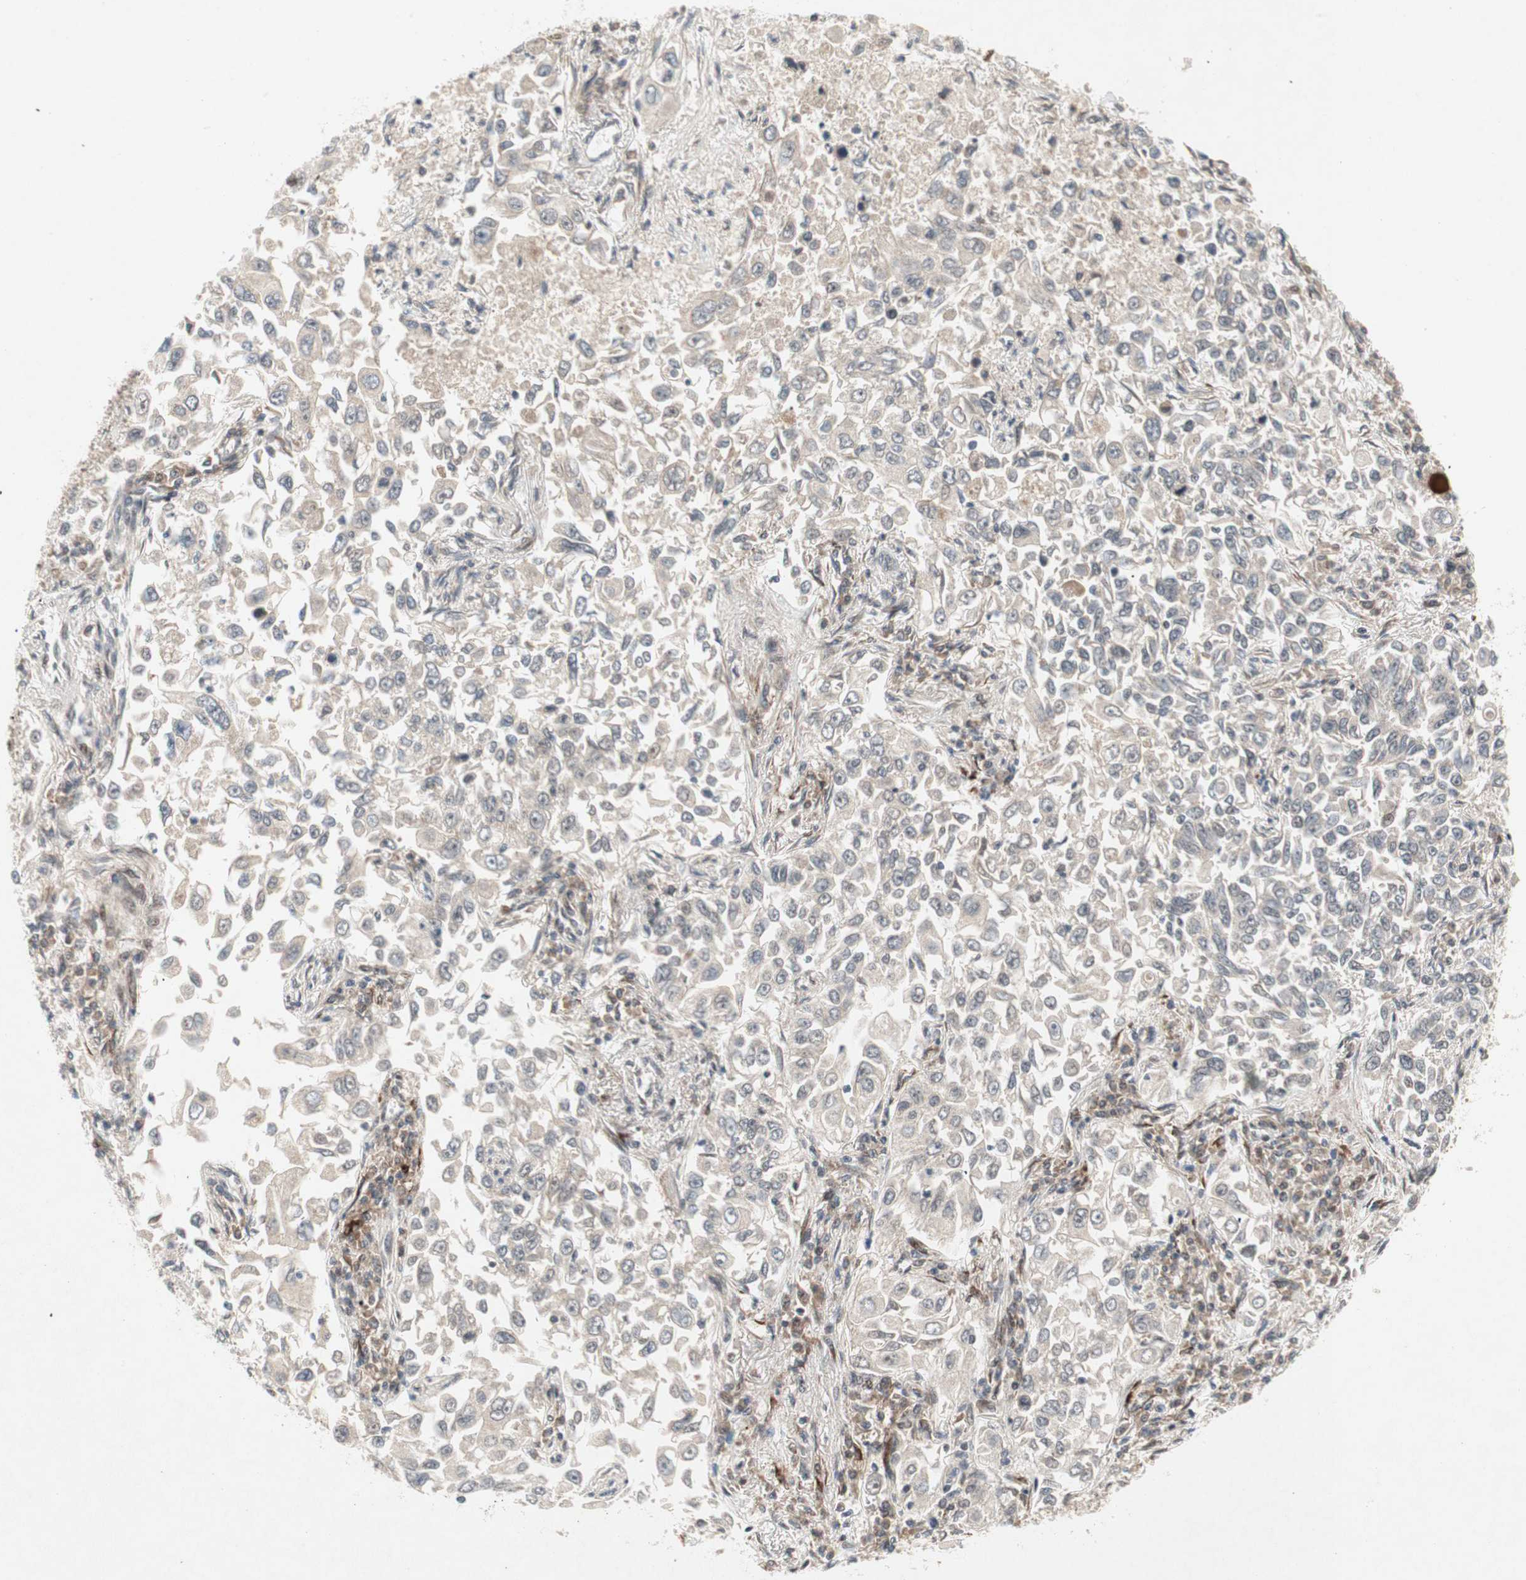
{"staining": {"intensity": "negative", "quantity": "none", "location": "none"}, "tissue": "lung cancer", "cell_type": "Tumor cells", "image_type": "cancer", "snomed": [{"axis": "morphology", "description": "Adenocarcinoma, NOS"}, {"axis": "topography", "description": "Lung"}], "caption": "This is an immunohistochemistry (IHC) photomicrograph of lung adenocarcinoma. There is no expression in tumor cells.", "gene": "TCF12", "patient": {"sex": "male", "age": 84}}